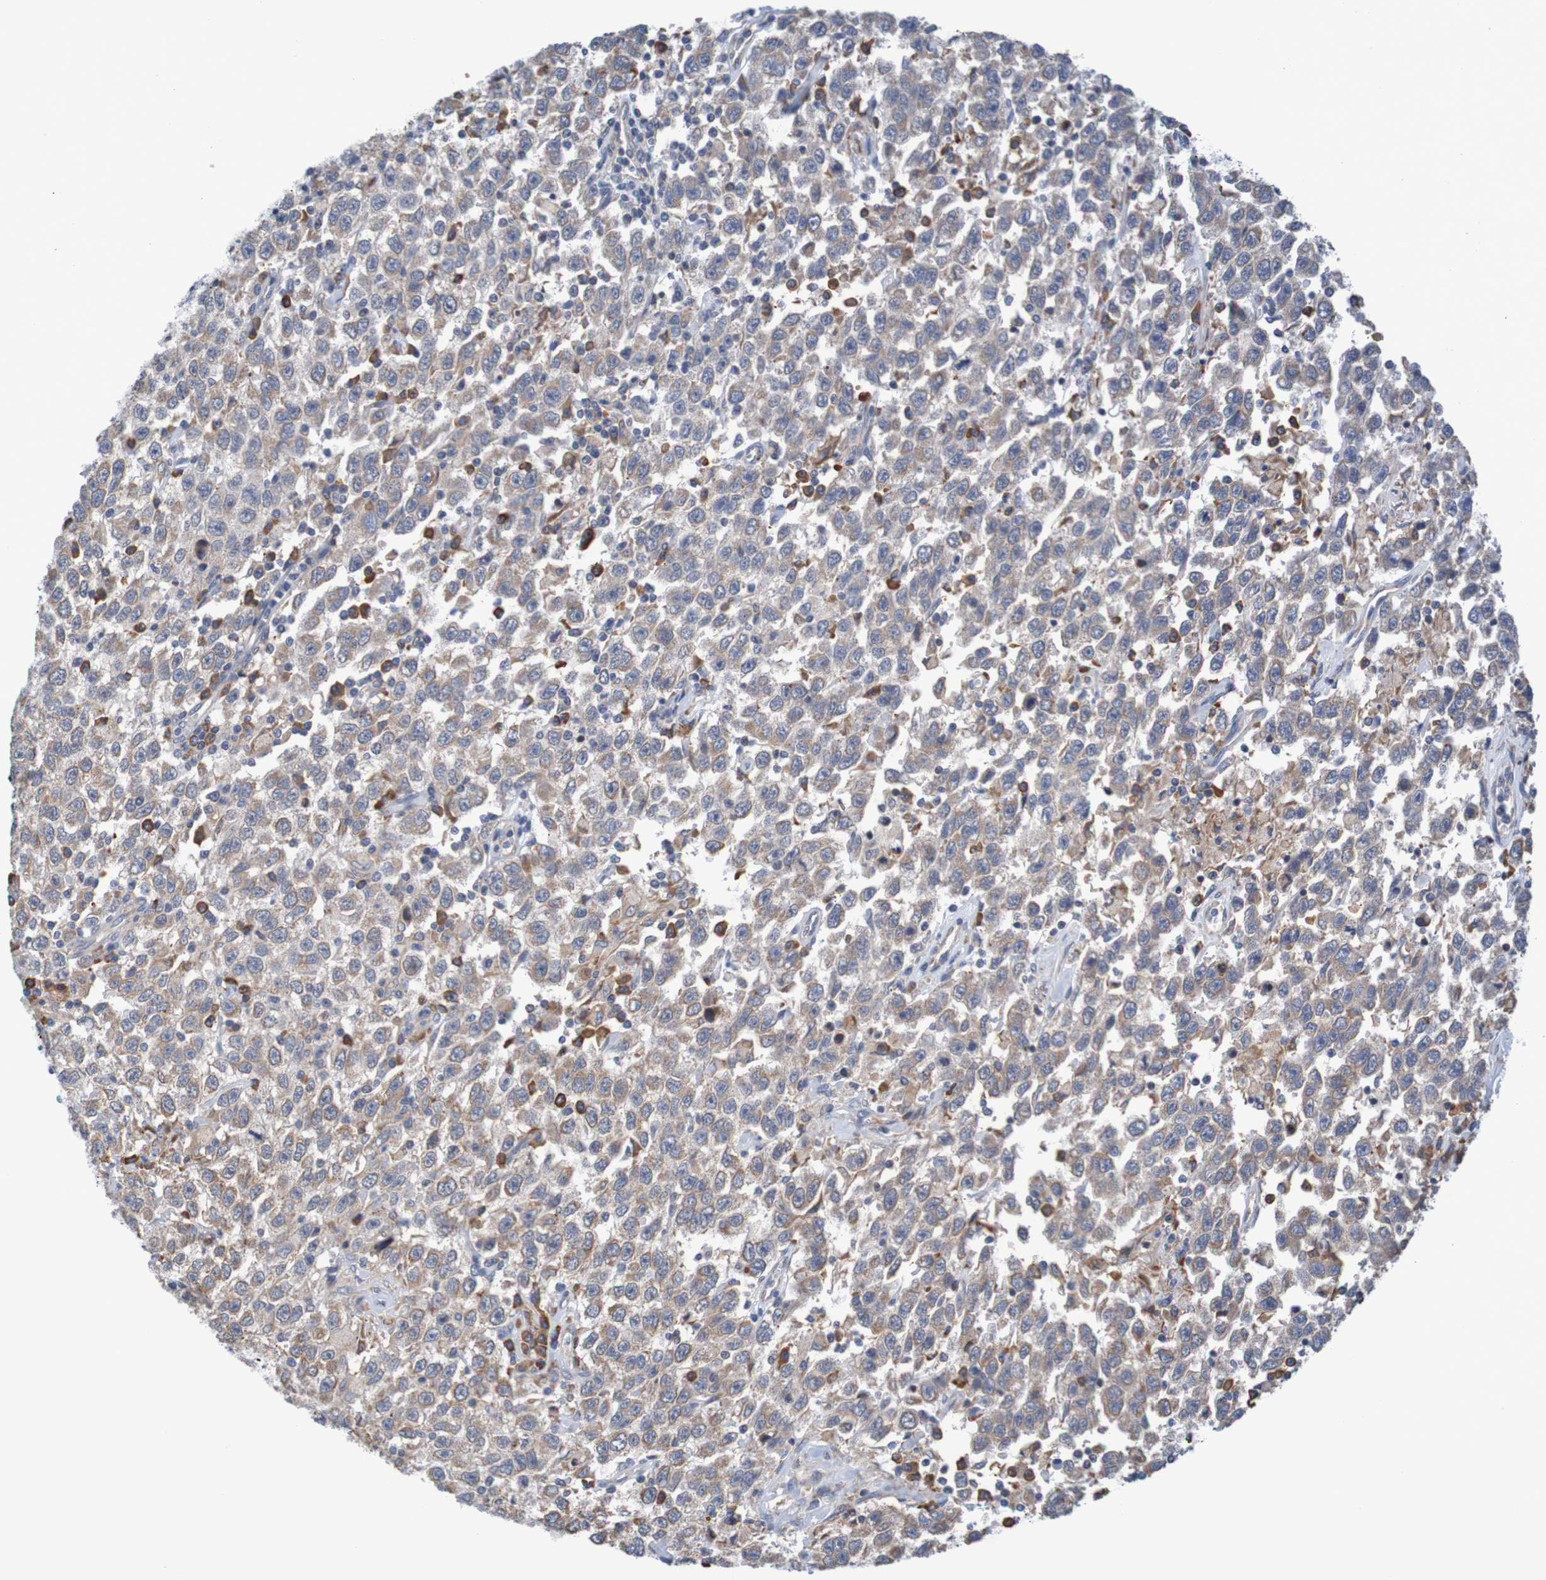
{"staining": {"intensity": "weak", "quantity": ">75%", "location": "cytoplasmic/membranous"}, "tissue": "testis cancer", "cell_type": "Tumor cells", "image_type": "cancer", "snomed": [{"axis": "morphology", "description": "Seminoma, NOS"}, {"axis": "topography", "description": "Testis"}], "caption": "Human testis seminoma stained for a protein (brown) reveals weak cytoplasmic/membranous positive staining in approximately >75% of tumor cells.", "gene": "CLDN18", "patient": {"sex": "male", "age": 41}}